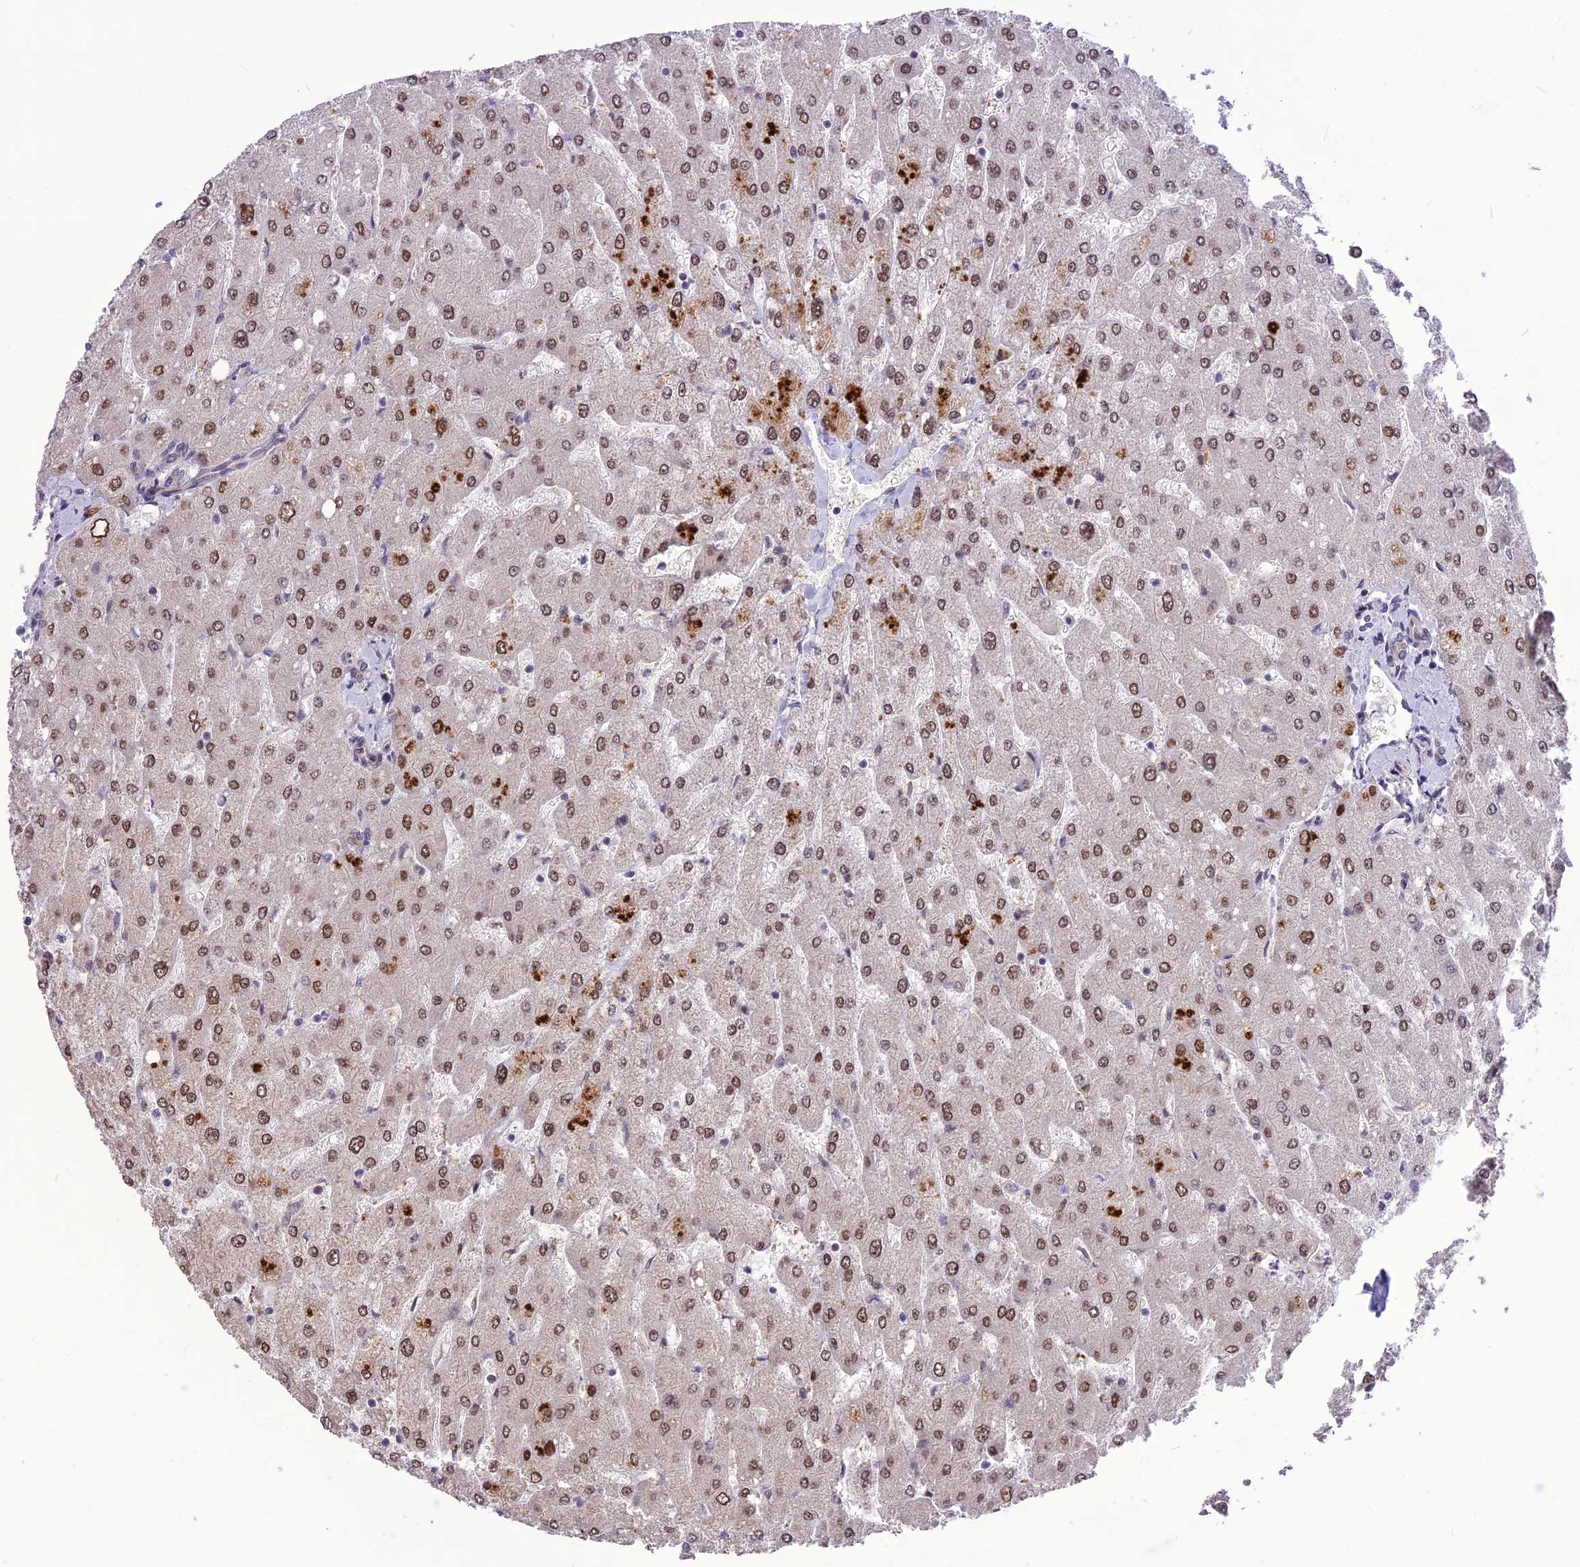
{"staining": {"intensity": "weak", "quantity": "25%-75%", "location": "nuclear"}, "tissue": "liver", "cell_type": "Cholangiocytes", "image_type": "normal", "snomed": [{"axis": "morphology", "description": "Normal tissue, NOS"}, {"axis": "topography", "description": "Liver"}], "caption": "Immunohistochemical staining of unremarkable human liver exhibits low levels of weak nuclear staining in about 25%-75% of cholangiocytes.", "gene": "DIS3", "patient": {"sex": "male", "age": 55}}